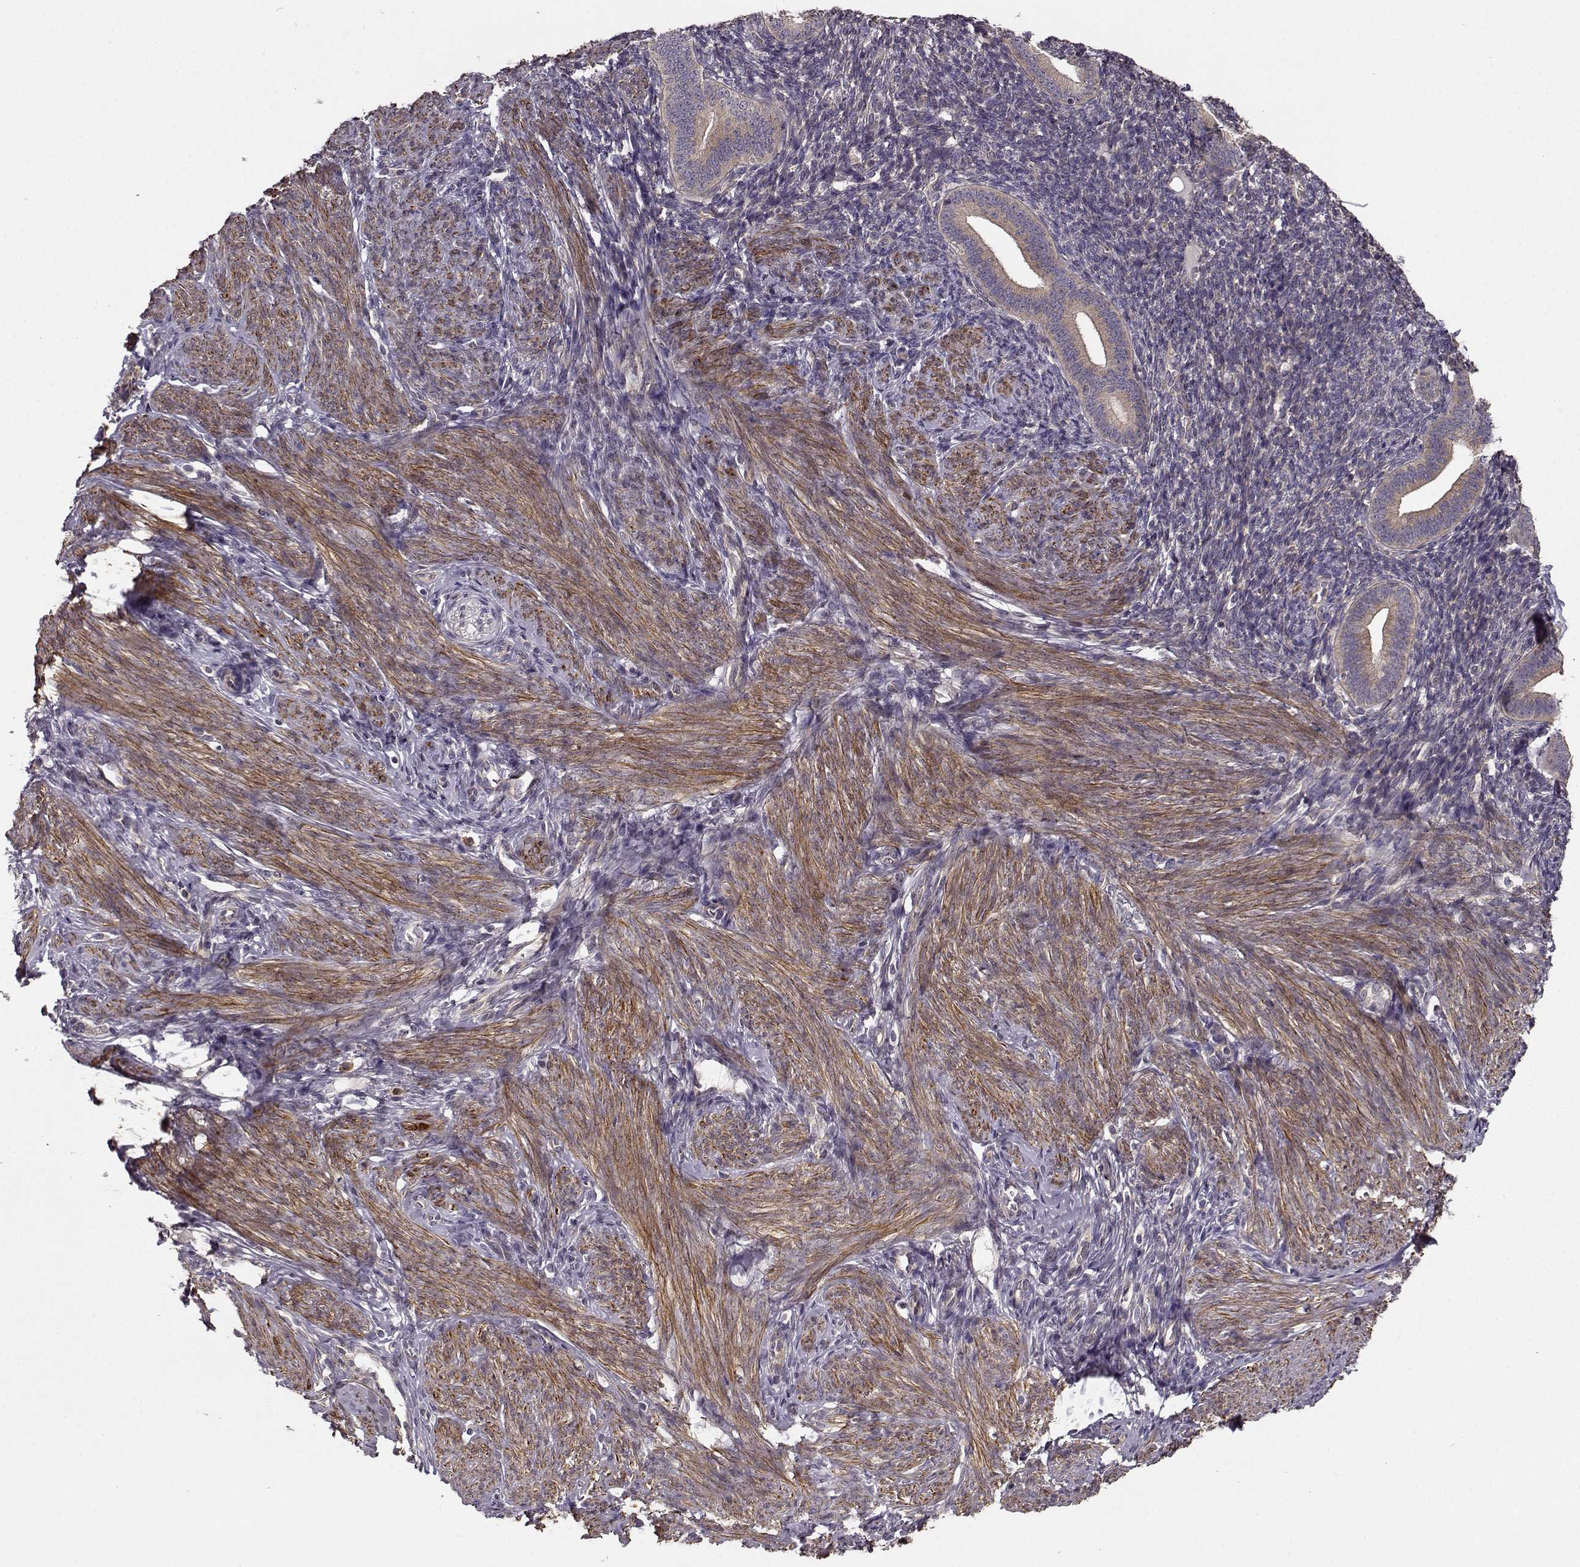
{"staining": {"intensity": "negative", "quantity": "none", "location": "none"}, "tissue": "endometrium", "cell_type": "Cells in endometrial stroma", "image_type": "normal", "snomed": [{"axis": "morphology", "description": "Normal tissue, NOS"}, {"axis": "topography", "description": "Endometrium"}], "caption": "A high-resolution histopathology image shows immunohistochemistry staining of benign endometrium, which reveals no significant staining in cells in endometrial stroma.", "gene": "SLAIN2", "patient": {"sex": "female", "age": 40}}